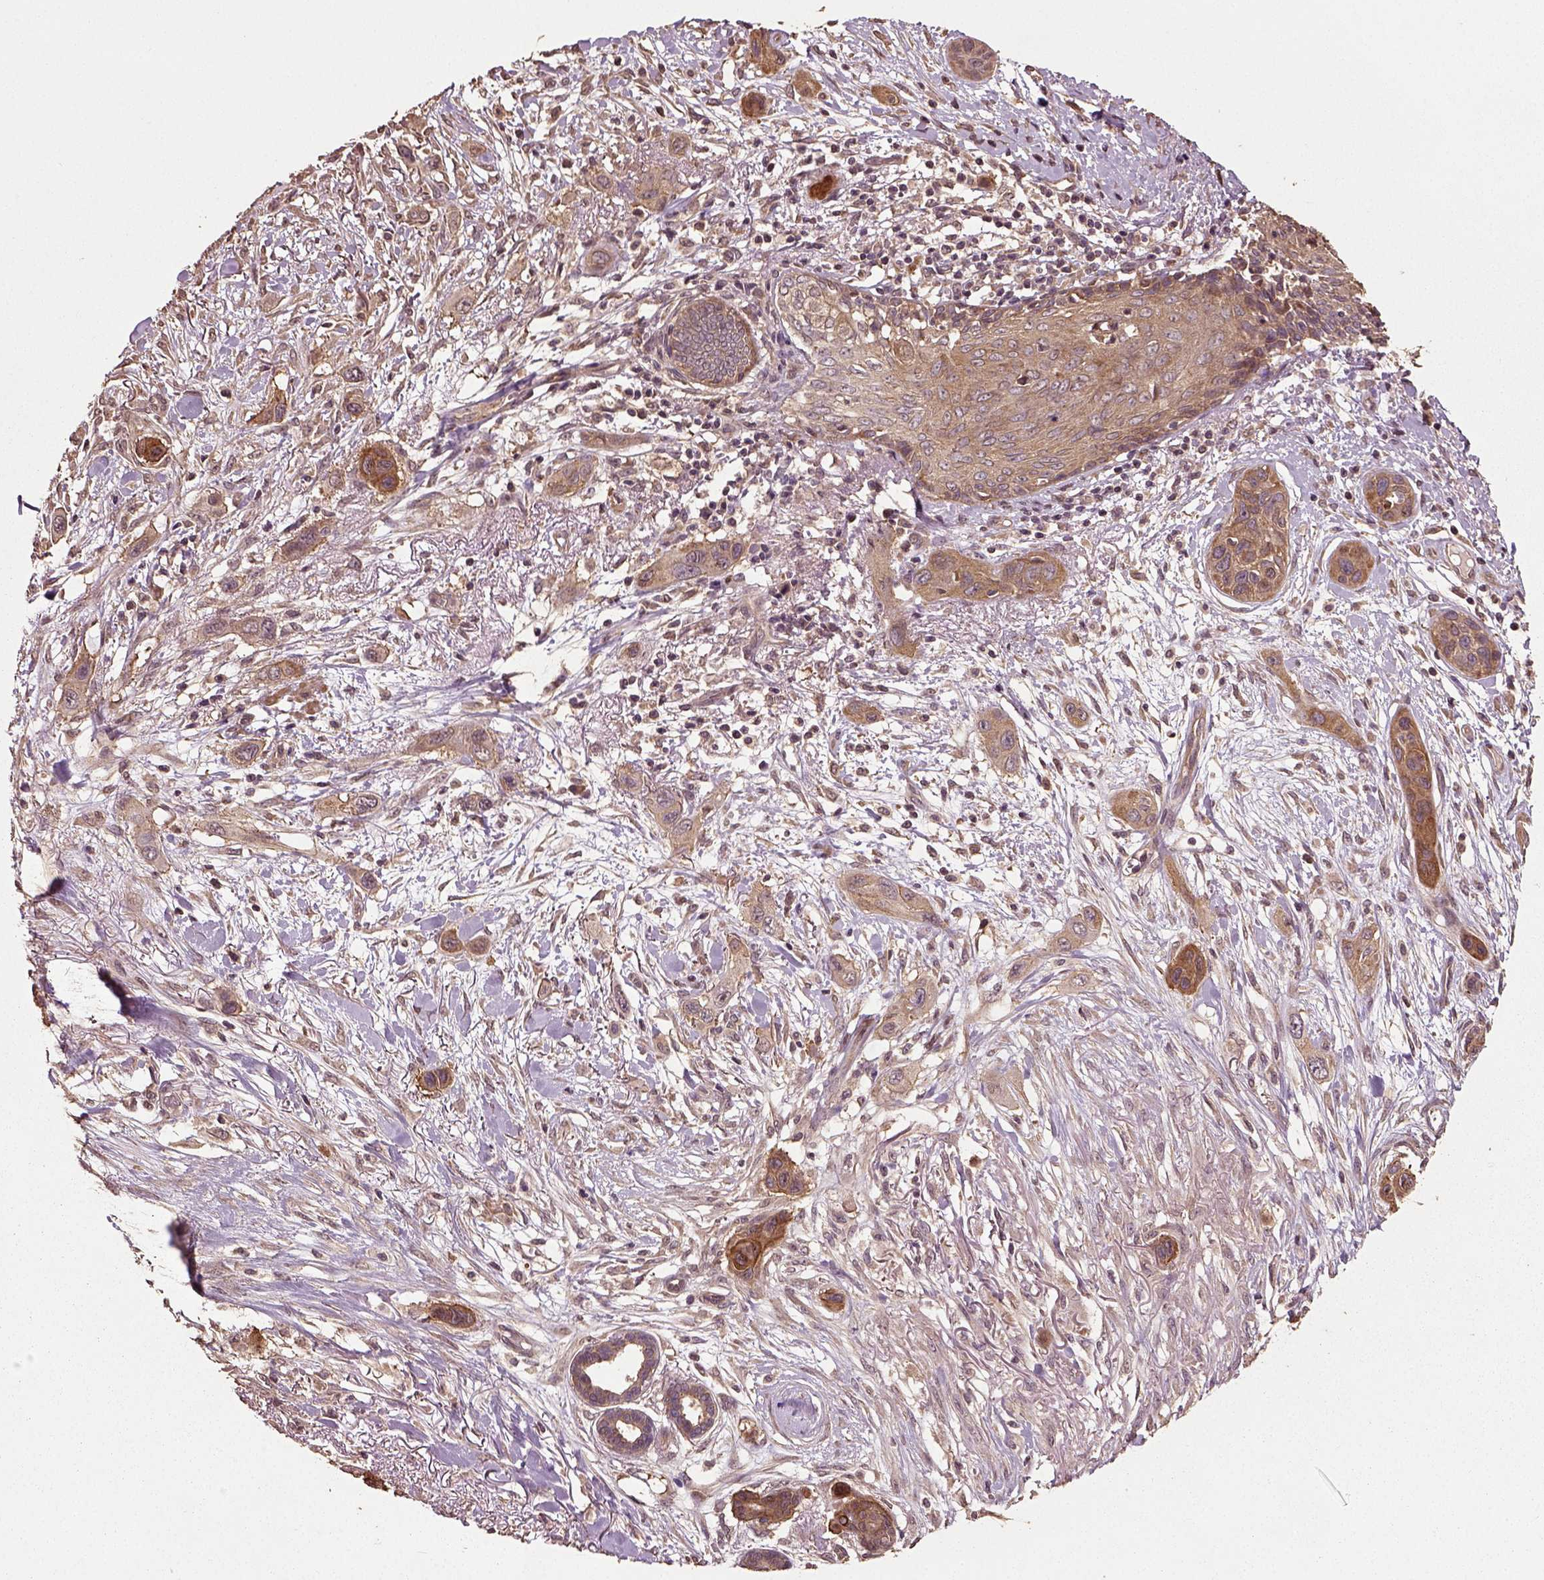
{"staining": {"intensity": "moderate", "quantity": "25%-75%", "location": "cytoplasmic/membranous"}, "tissue": "skin cancer", "cell_type": "Tumor cells", "image_type": "cancer", "snomed": [{"axis": "morphology", "description": "Squamous cell carcinoma, NOS"}, {"axis": "topography", "description": "Skin"}], "caption": "A histopathology image showing moderate cytoplasmic/membranous positivity in about 25%-75% of tumor cells in skin cancer (squamous cell carcinoma), as visualized by brown immunohistochemical staining.", "gene": "ERV3-1", "patient": {"sex": "male", "age": 79}}